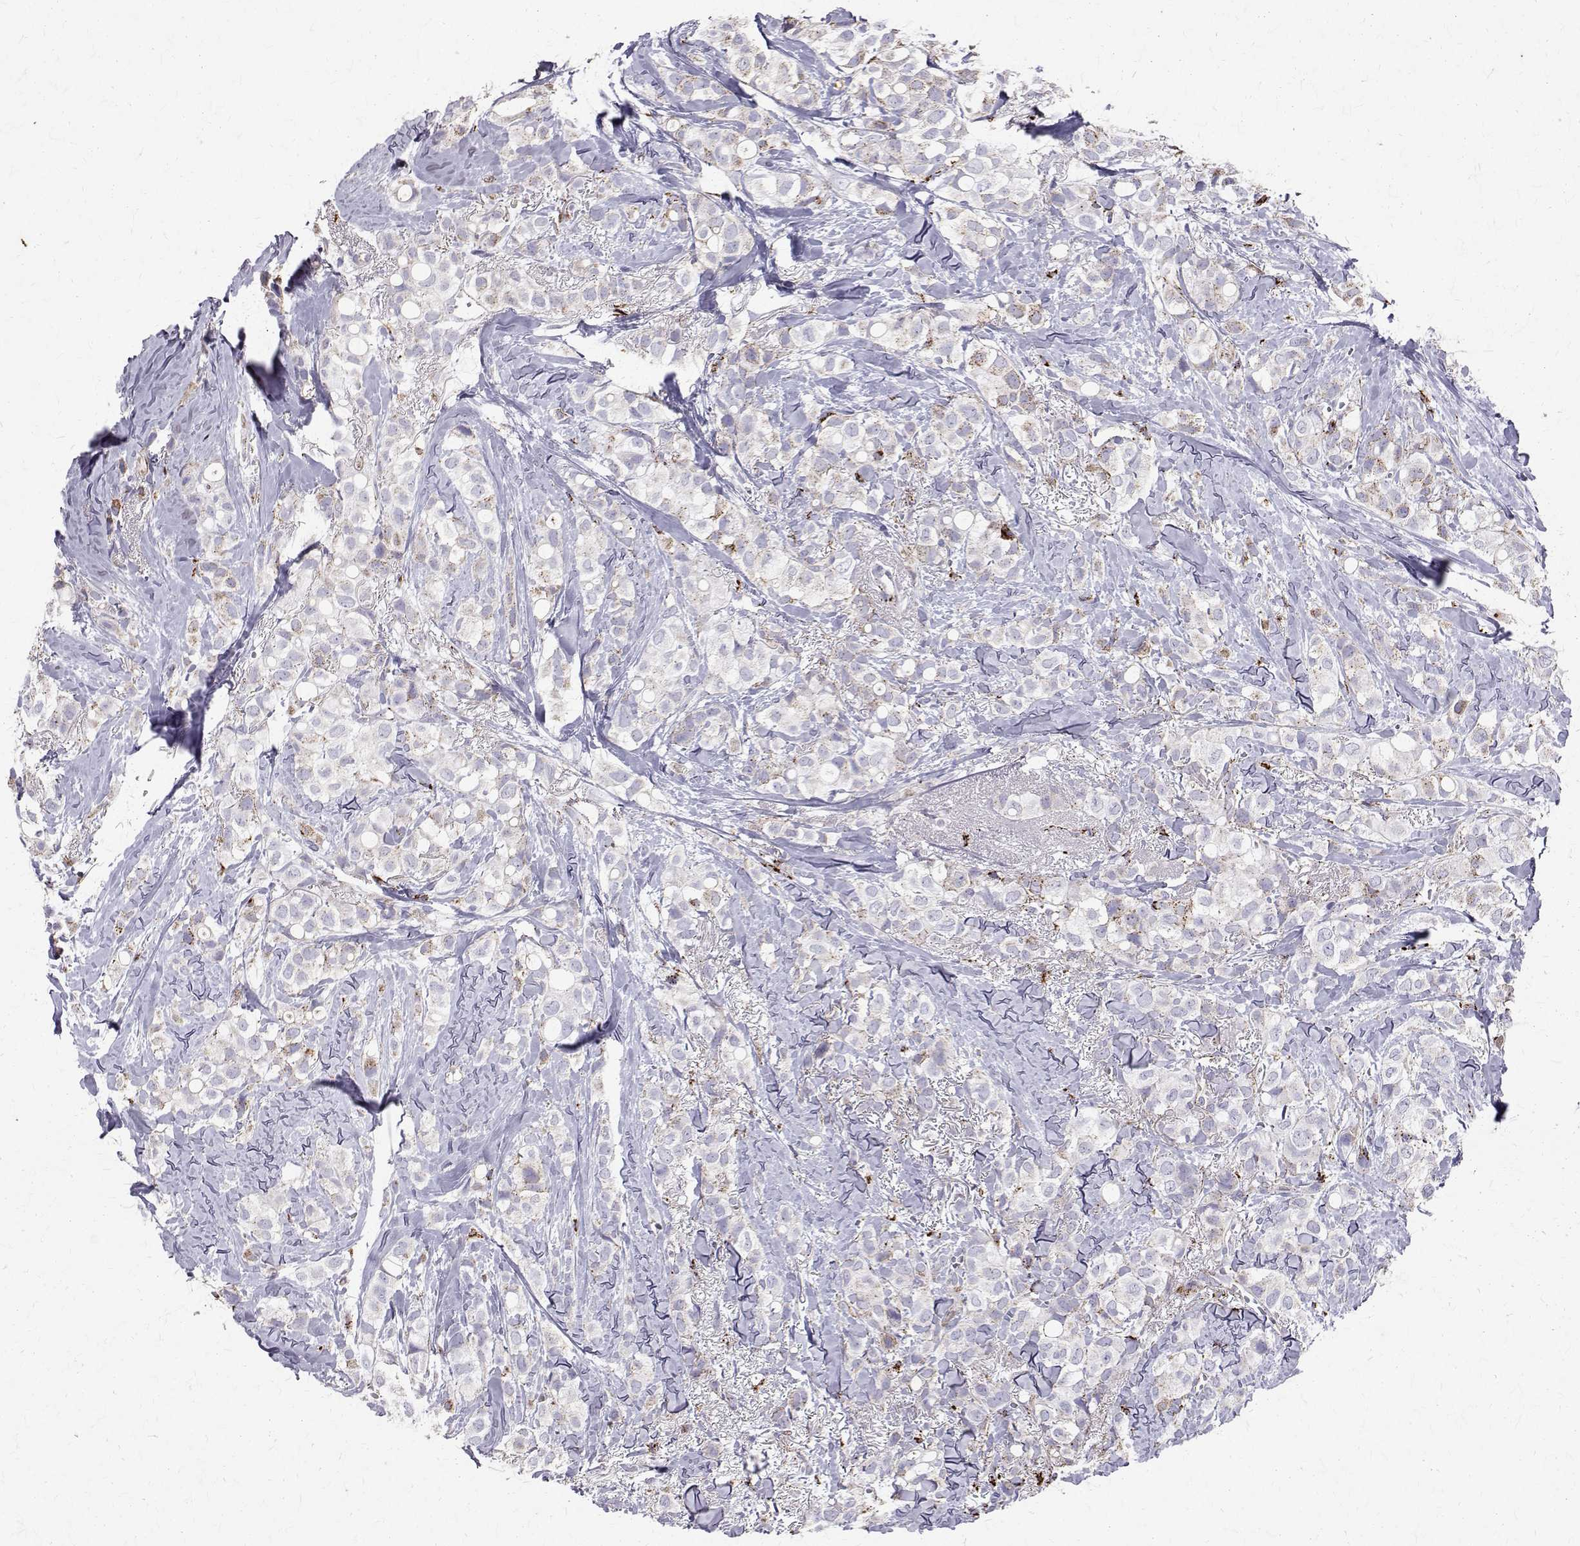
{"staining": {"intensity": "negative", "quantity": "none", "location": "none"}, "tissue": "breast cancer", "cell_type": "Tumor cells", "image_type": "cancer", "snomed": [{"axis": "morphology", "description": "Duct carcinoma"}, {"axis": "topography", "description": "Breast"}], "caption": "DAB (3,3'-diaminobenzidine) immunohistochemical staining of human breast cancer demonstrates no significant staining in tumor cells.", "gene": "TPP1", "patient": {"sex": "female", "age": 85}}